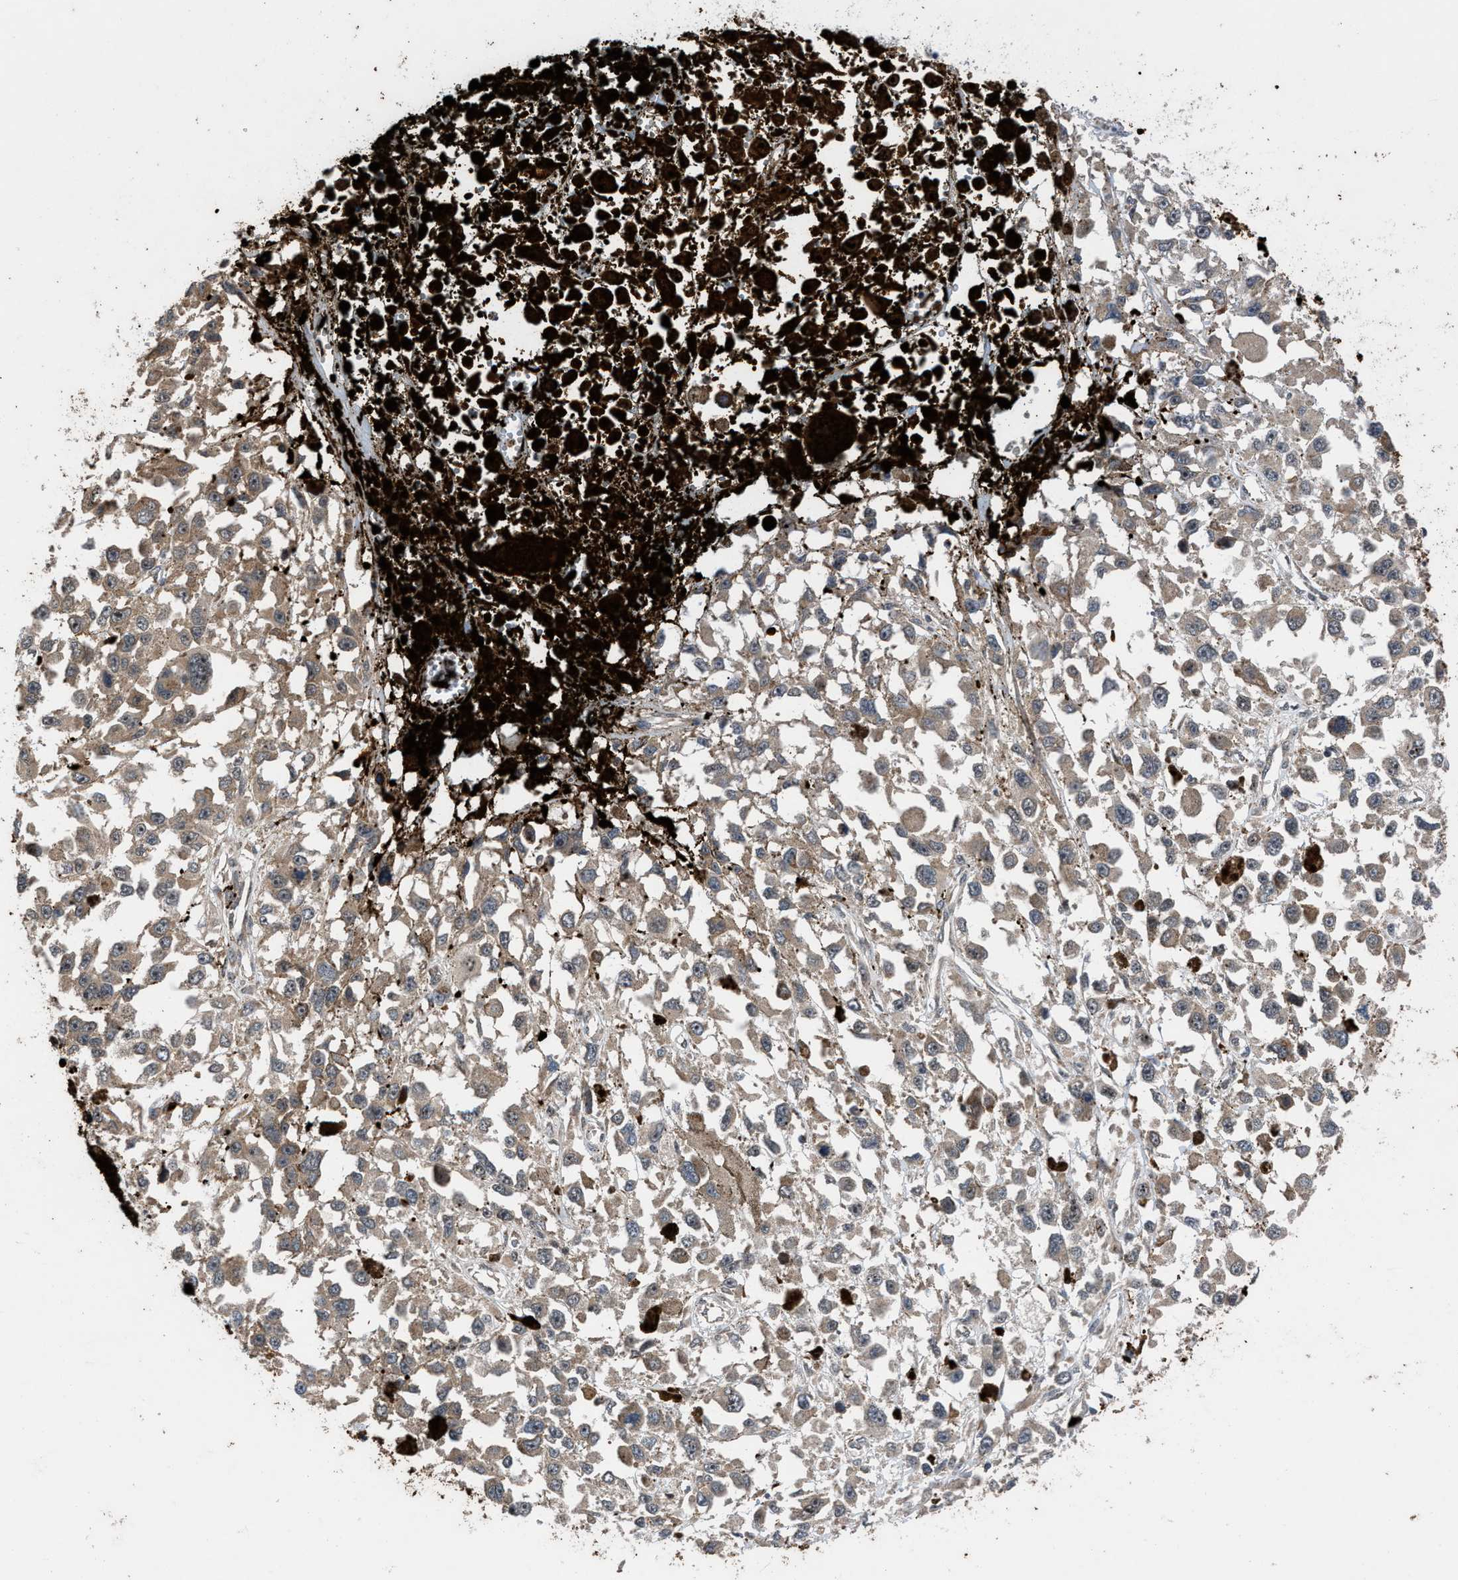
{"staining": {"intensity": "weak", "quantity": ">75%", "location": "cytoplasmic/membranous"}, "tissue": "melanoma", "cell_type": "Tumor cells", "image_type": "cancer", "snomed": [{"axis": "morphology", "description": "Malignant melanoma, Metastatic site"}, {"axis": "topography", "description": "Lymph node"}], "caption": "This image displays malignant melanoma (metastatic site) stained with IHC to label a protein in brown. The cytoplasmic/membranous of tumor cells show weak positivity for the protein. Nuclei are counter-stained blue.", "gene": "AP3M2", "patient": {"sex": "male", "age": 59}}